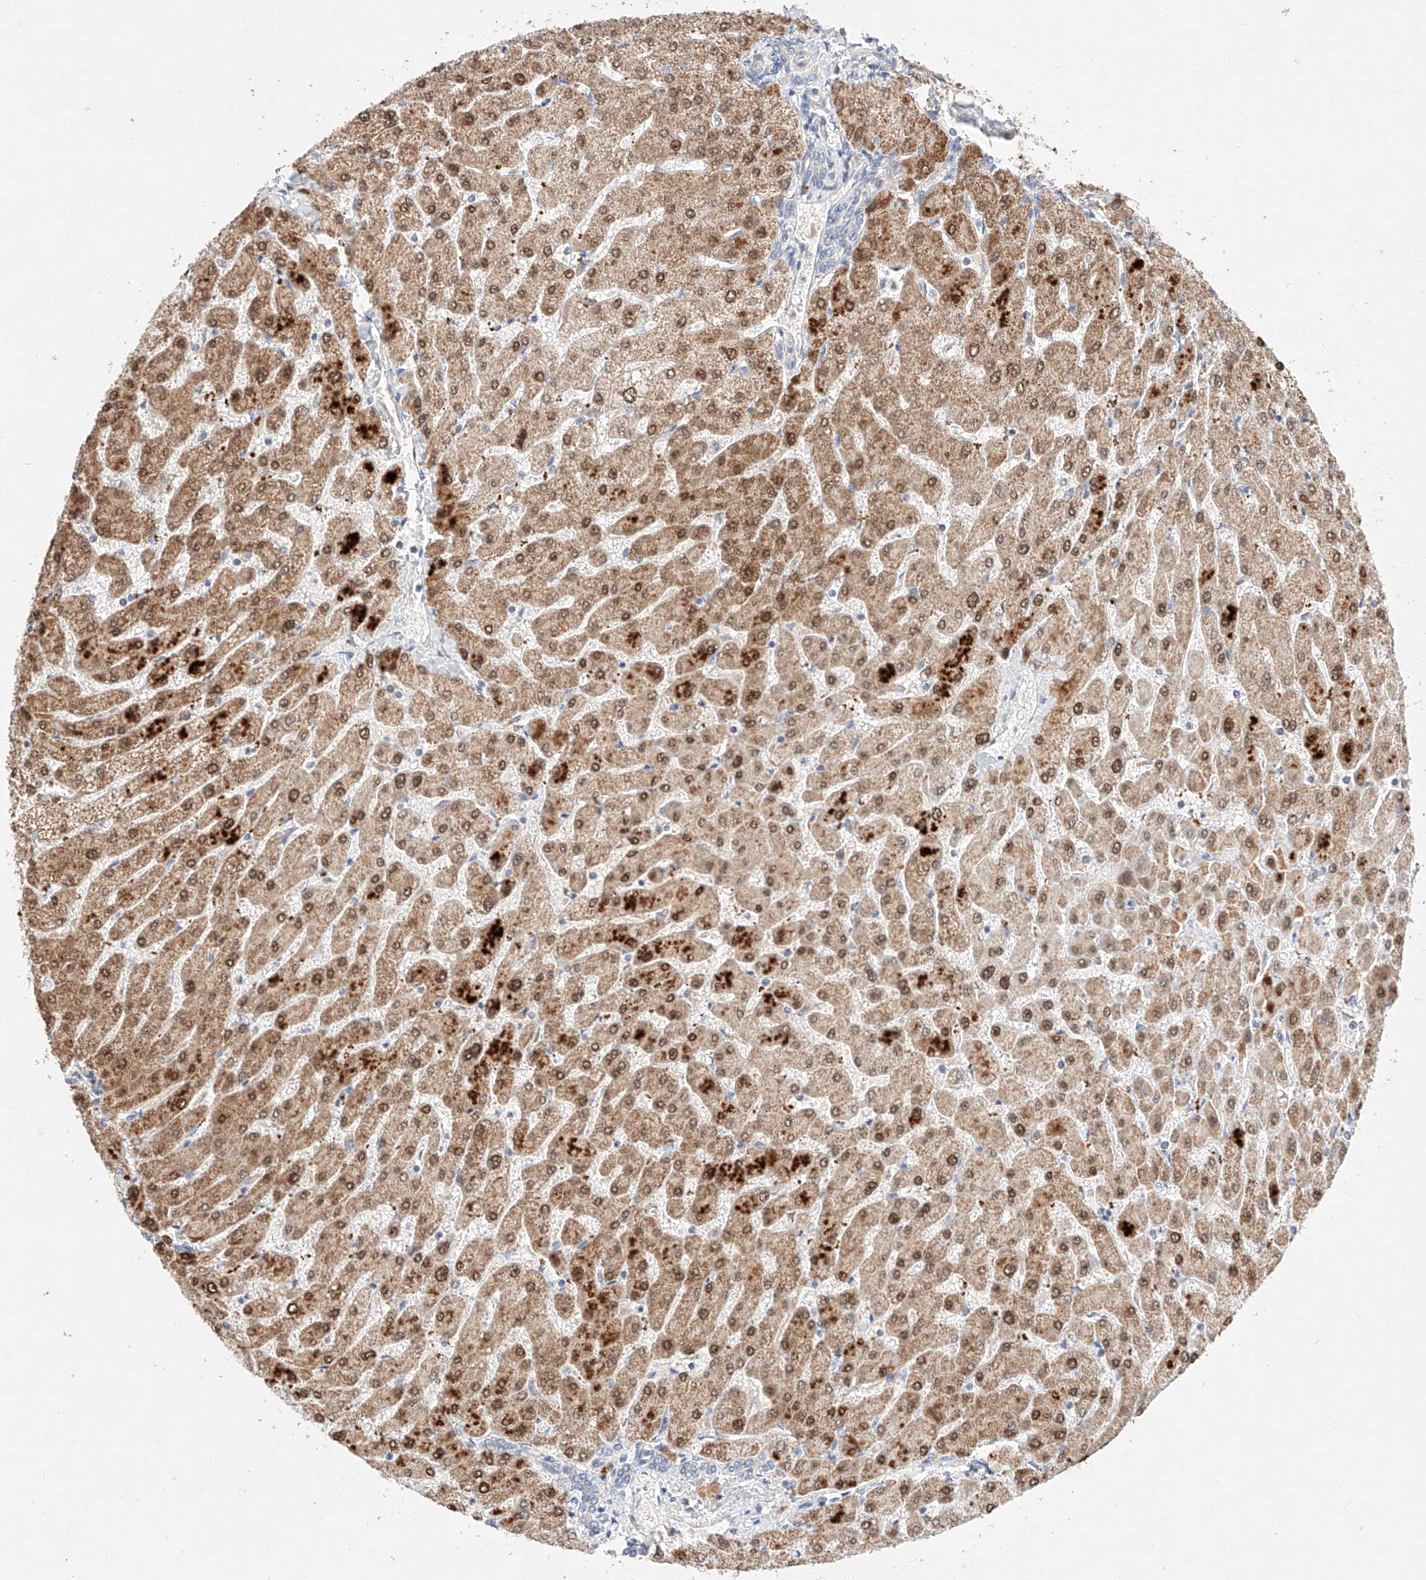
{"staining": {"intensity": "negative", "quantity": "none", "location": "none"}, "tissue": "liver", "cell_type": "Cholangiocytes", "image_type": "normal", "snomed": [{"axis": "morphology", "description": "Normal tissue, NOS"}, {"axis": "topography", "description": "Liver"}], "caption": "The histopathology image shows no staining of cholangiocytes in unremarkable liver. (DAB IHC visualized using brightfield microscopy, high magnification).", "gene": "C6orf118", "patient": {"sex": "male", "age": 55}}